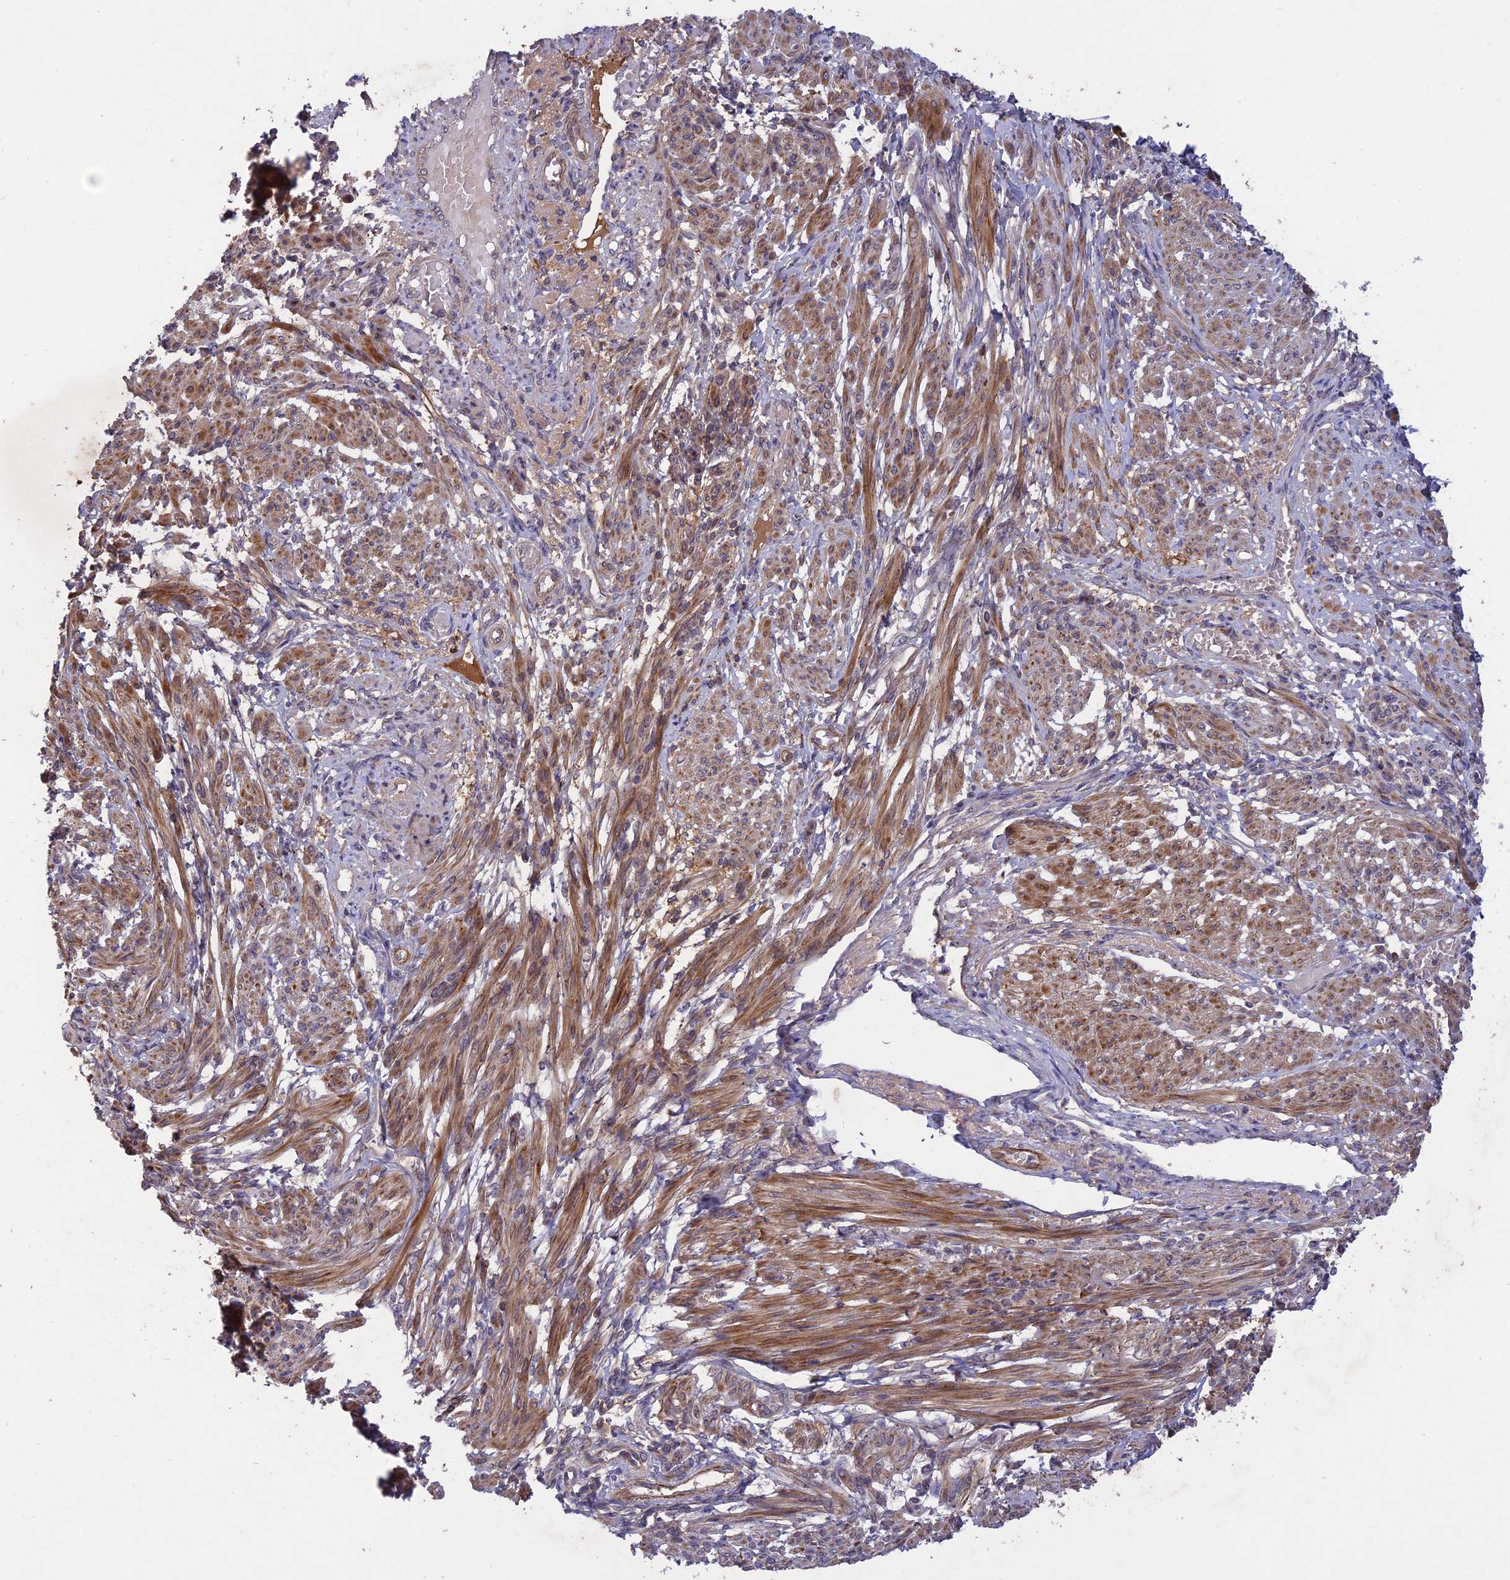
{"staining": {"intensity": "moderate", "quantity": "25%-75%", "location": "cytoplasmic/membranous"}, "tissue": "smooth muscle", "cell_type": "Smooth muscle cells", "image_type": "normal", "snomed": [{"axis": "morphology", "description": "Normal tissue, NOS"}, {"axis": "topography", "description": "Smooth muscle"}], "caption": "Moderate cytoplasmic/membranous protein expression is appreciated in approximately 25%-75% of smooth muscle cells in smooth muscle. (IHC, brightfield microscopy, high magnification).", "gene": "ADO", "patient": {"sex": "female", "age": 39}}